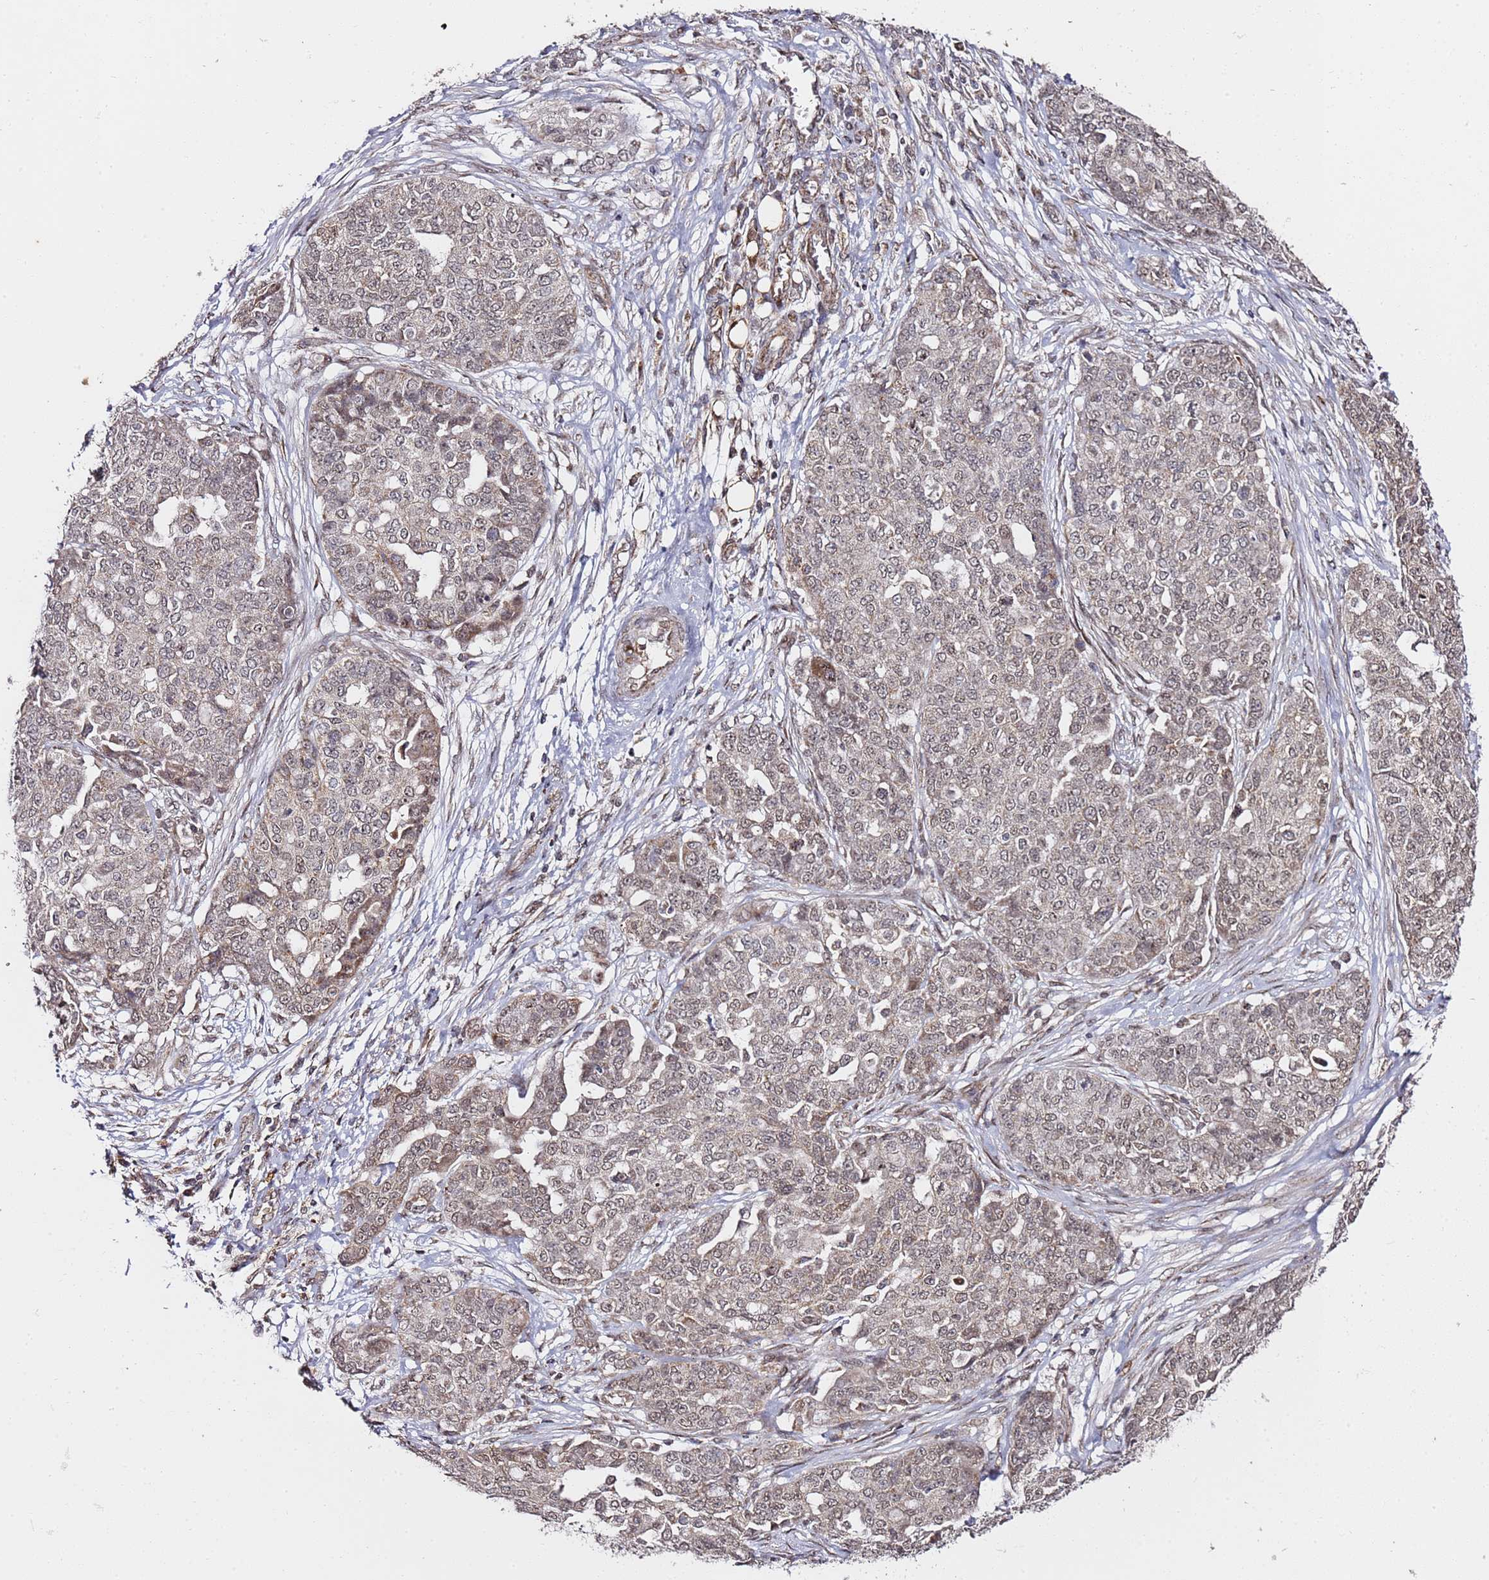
{"staining": {"intensity": "weak", "quantity": "25%-75%", "location": "cytoplasmic/membranous,nuclear"}, "tissue": "ovarian cancer", "cell_type": "Tumor cells", "image_type": "cancer", "snomed": [{"axis": "morphology", "description": "Cystadenocarcinoma, serous, NOS"}, {"axis": "topography", "description": "Soft tissue"}, {"axis": "topography", "description": "Ovary"}], "caption": "Brown immunohistochemical staining in ovarian cancer displays weak cytoplasmic/membranous and nuclear expression in about 25%-75% of tumor cells.", "gene": "TP53AIP1", "patient": {"sex": "female", "age": 57}}